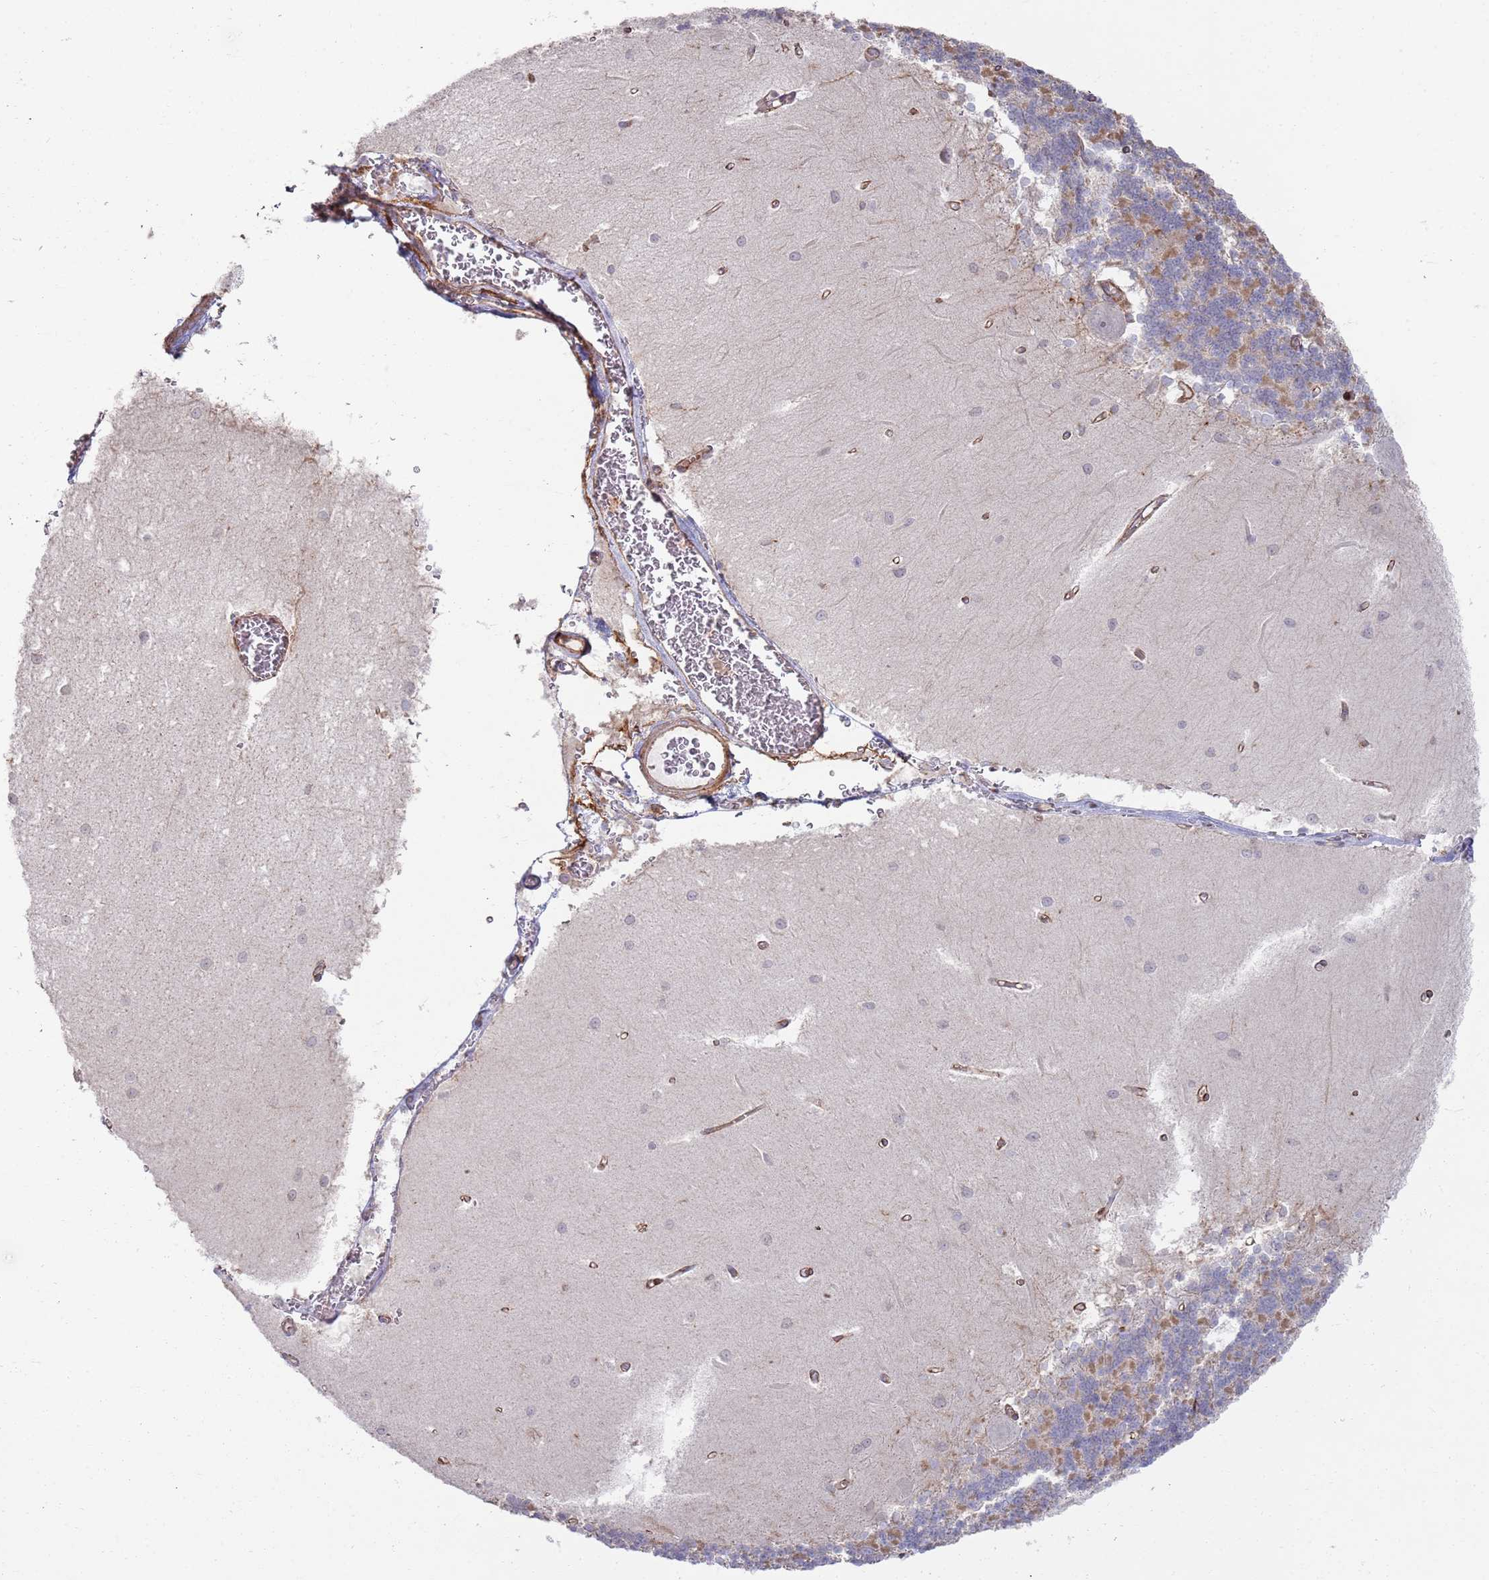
{"staining": {"intensity": "negative", "quantity": "none", "location": "none"}, "tissue": "cerebellum", "cell_type": "Cells in granular layer", "image_type": "normal", "snomed": [{"axis": "morphology", "description": "Normal tissue, NOS"}, {"axis": "topography", "description": "Cerebellum"}], "caption": "This photomicrograph is of normal cerebellum stained with IHC to label a protein in brown with the nuclei are counter-stained blue. There is no positivity in cells in granular layer. The staining was performed using DAB to visualize the protein expression in brown, while the nuclei were stained in blue with hematoxylin (Magnification: 20x).", "gene": "PHF21A", "patient": {"sex": "male", "age": 37}}